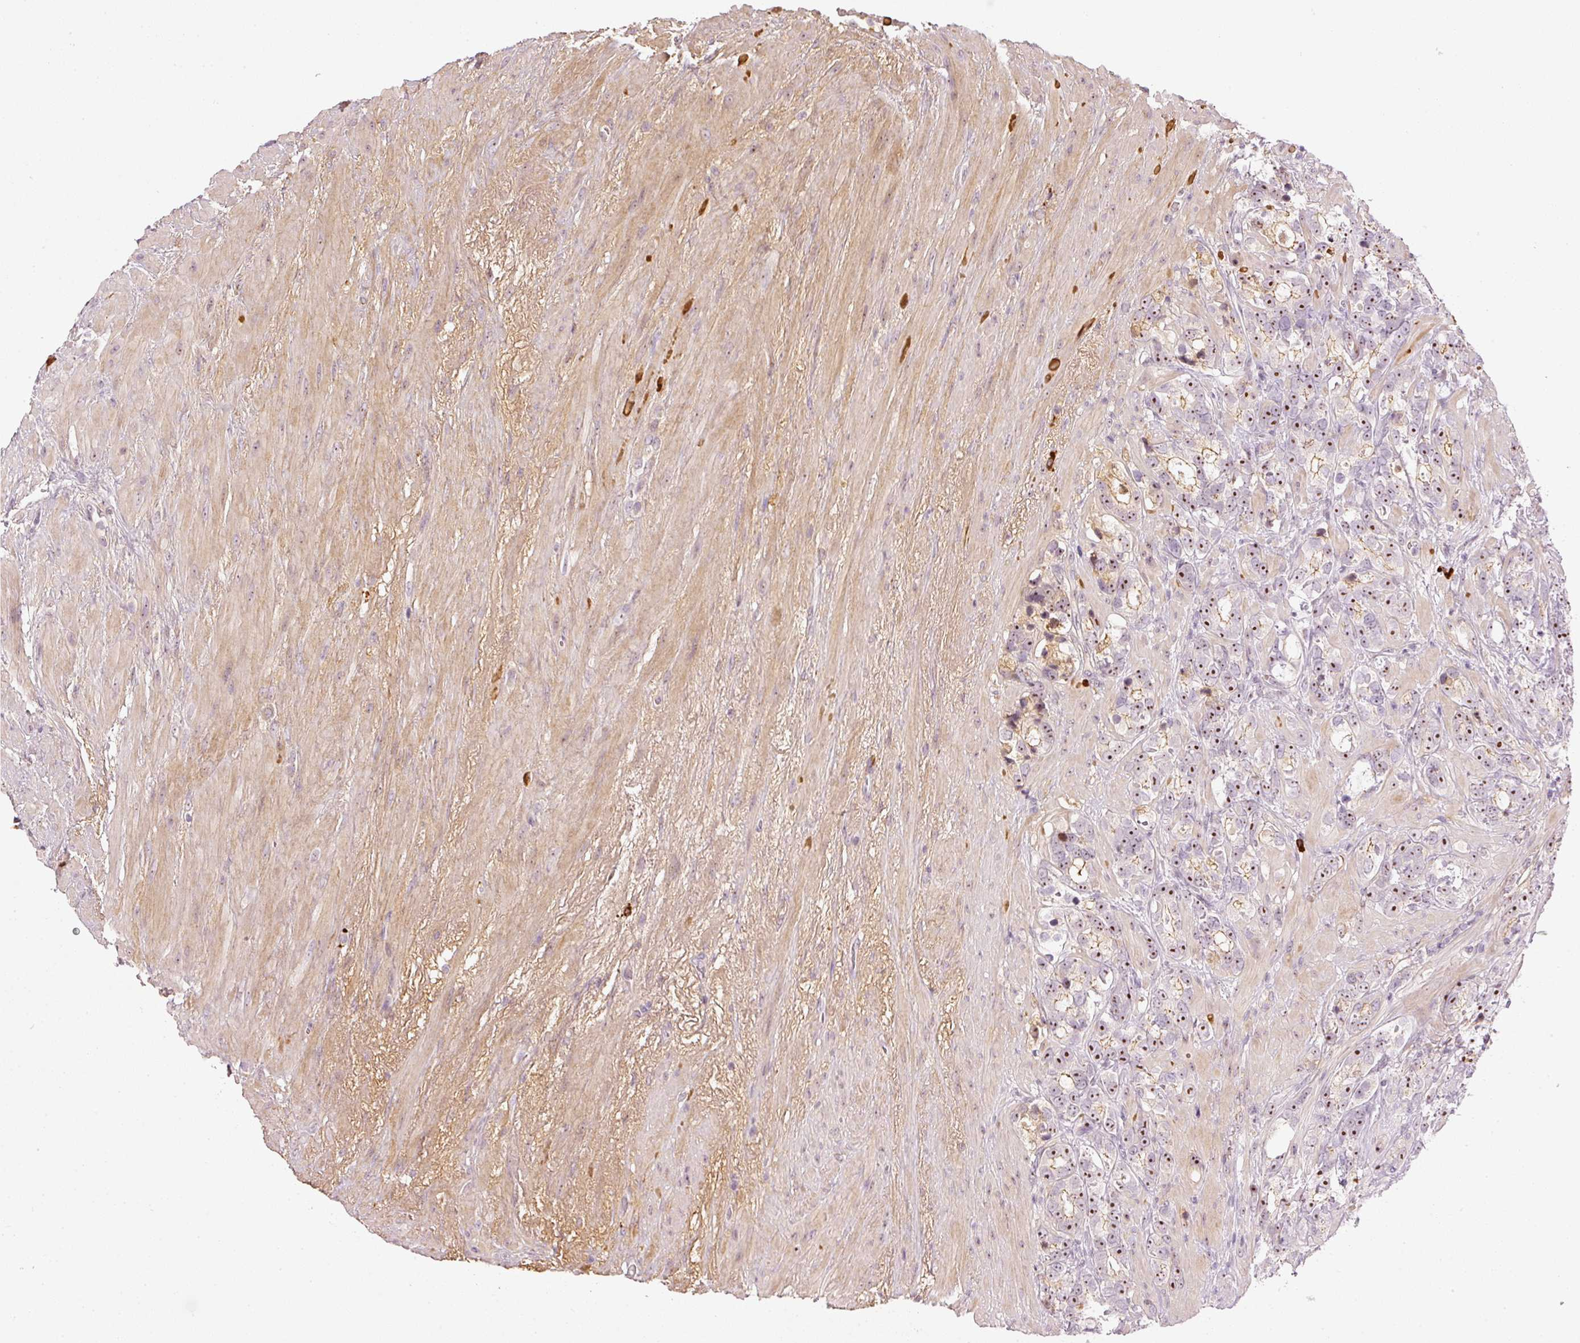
{"staining": {"intensity": "moderate", "quantity": ">75%", "location": "nuclear"}, "tissue": "prostate cancer", "cell_type": "Tumor cells", "image_type": "cancer", "snomed": [{"axis": "morphology", "description": "Adenocarcinoma, High grade"}, {"axis": "topography", "description": "Prostate"}], "caption": "DAB (3,3'-diaminobenzidine) immunohistochemical staining of adenocarcinoma (high-grade) (prostate) demonstrates moderate nuclear protein staining in about >75% of tumor cells.", "gene": "VCAM1", "patient": {"sex": "male", "age": 74}}